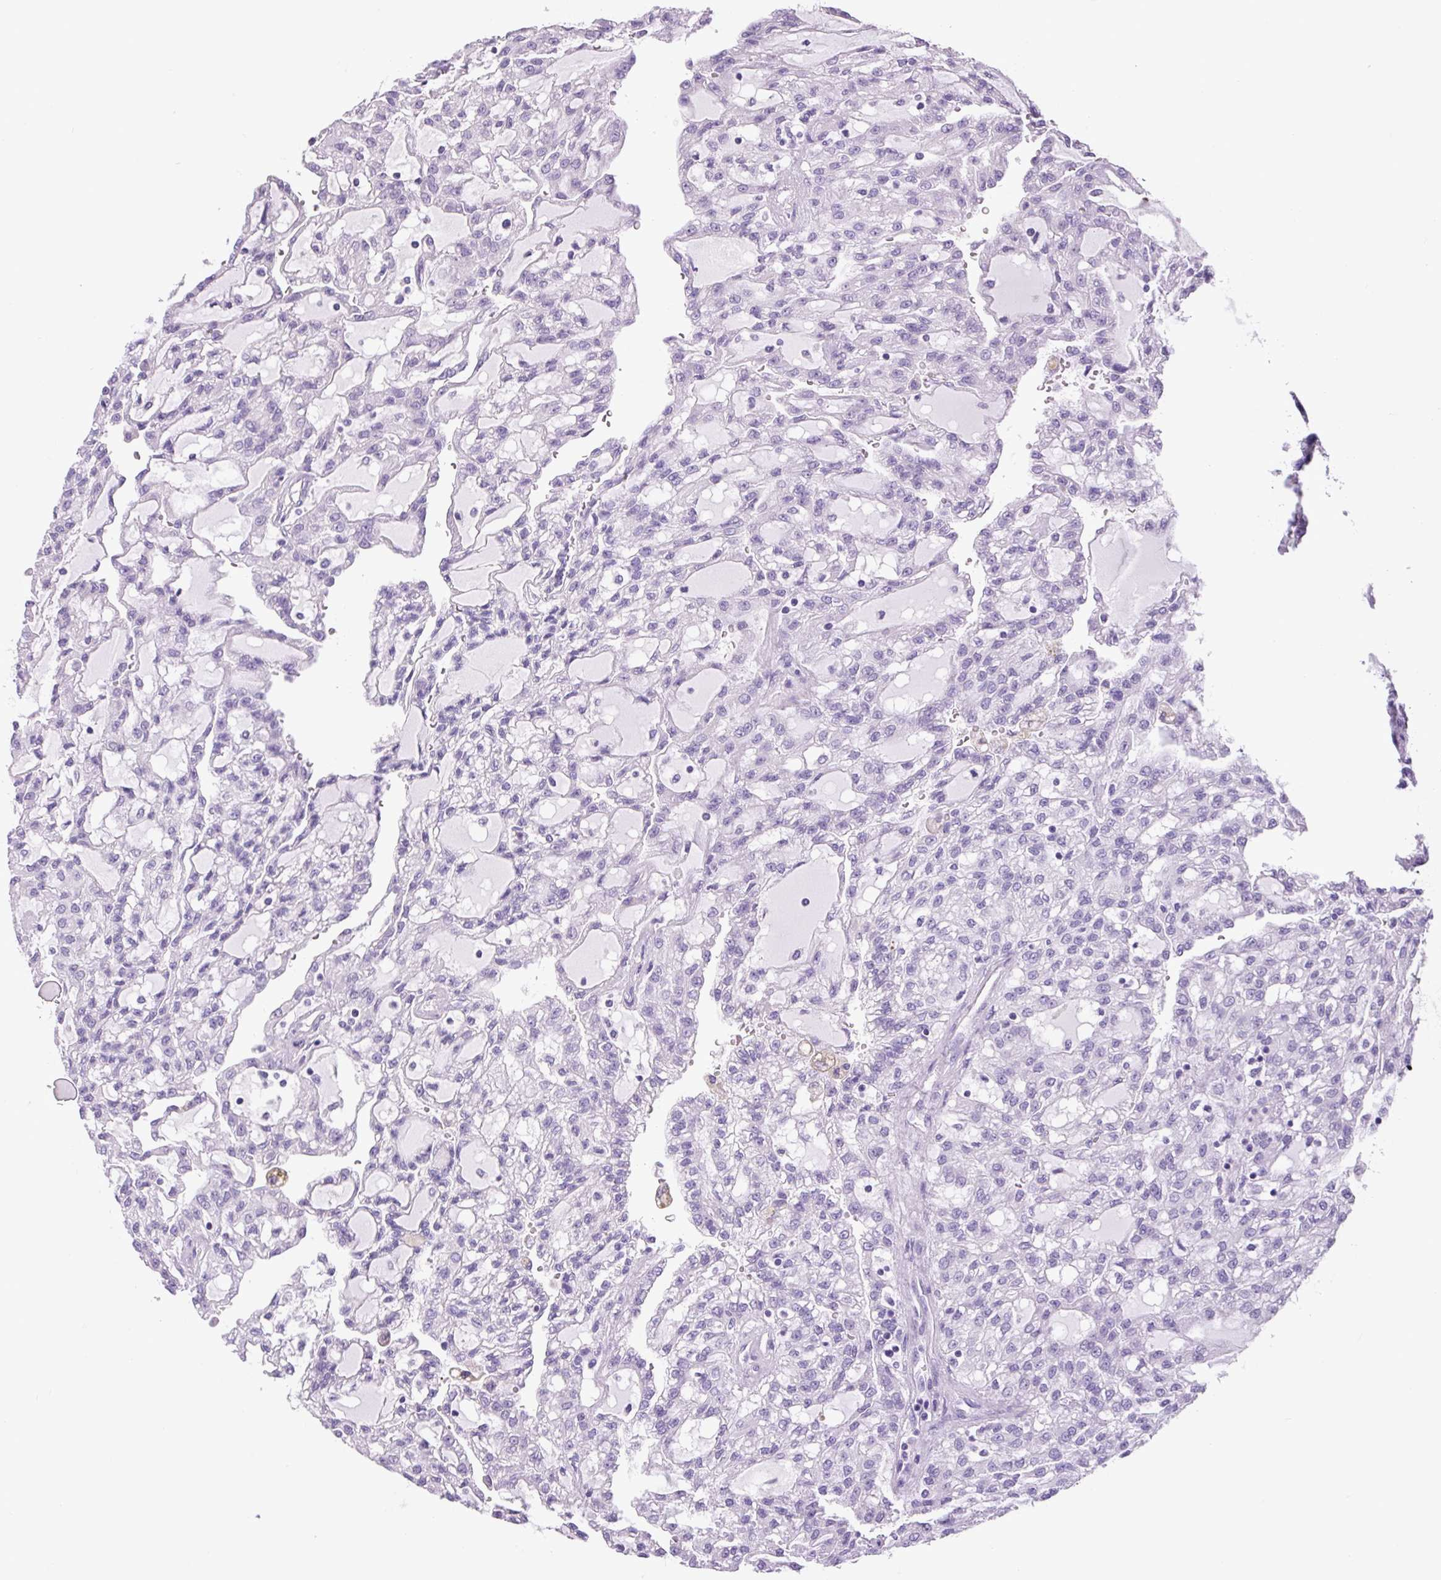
{"staining": {"intensity": "negative", "quantity": "none", "location": "none"}, "tissue": "renal cancer", "cell_type": "Tumor cells", "image_type": "cancer", "snomed": [{"axis": "morphology", "description": "Adenocarcinoma, NOS"}, {"axis": "topography", "description": "Kidney"}], "caption": "There is no significant expression in tumor cells of adenocarcinoma (renal).", "gene": "CHGA", "patient": {"sex": "male", "age": 63}}